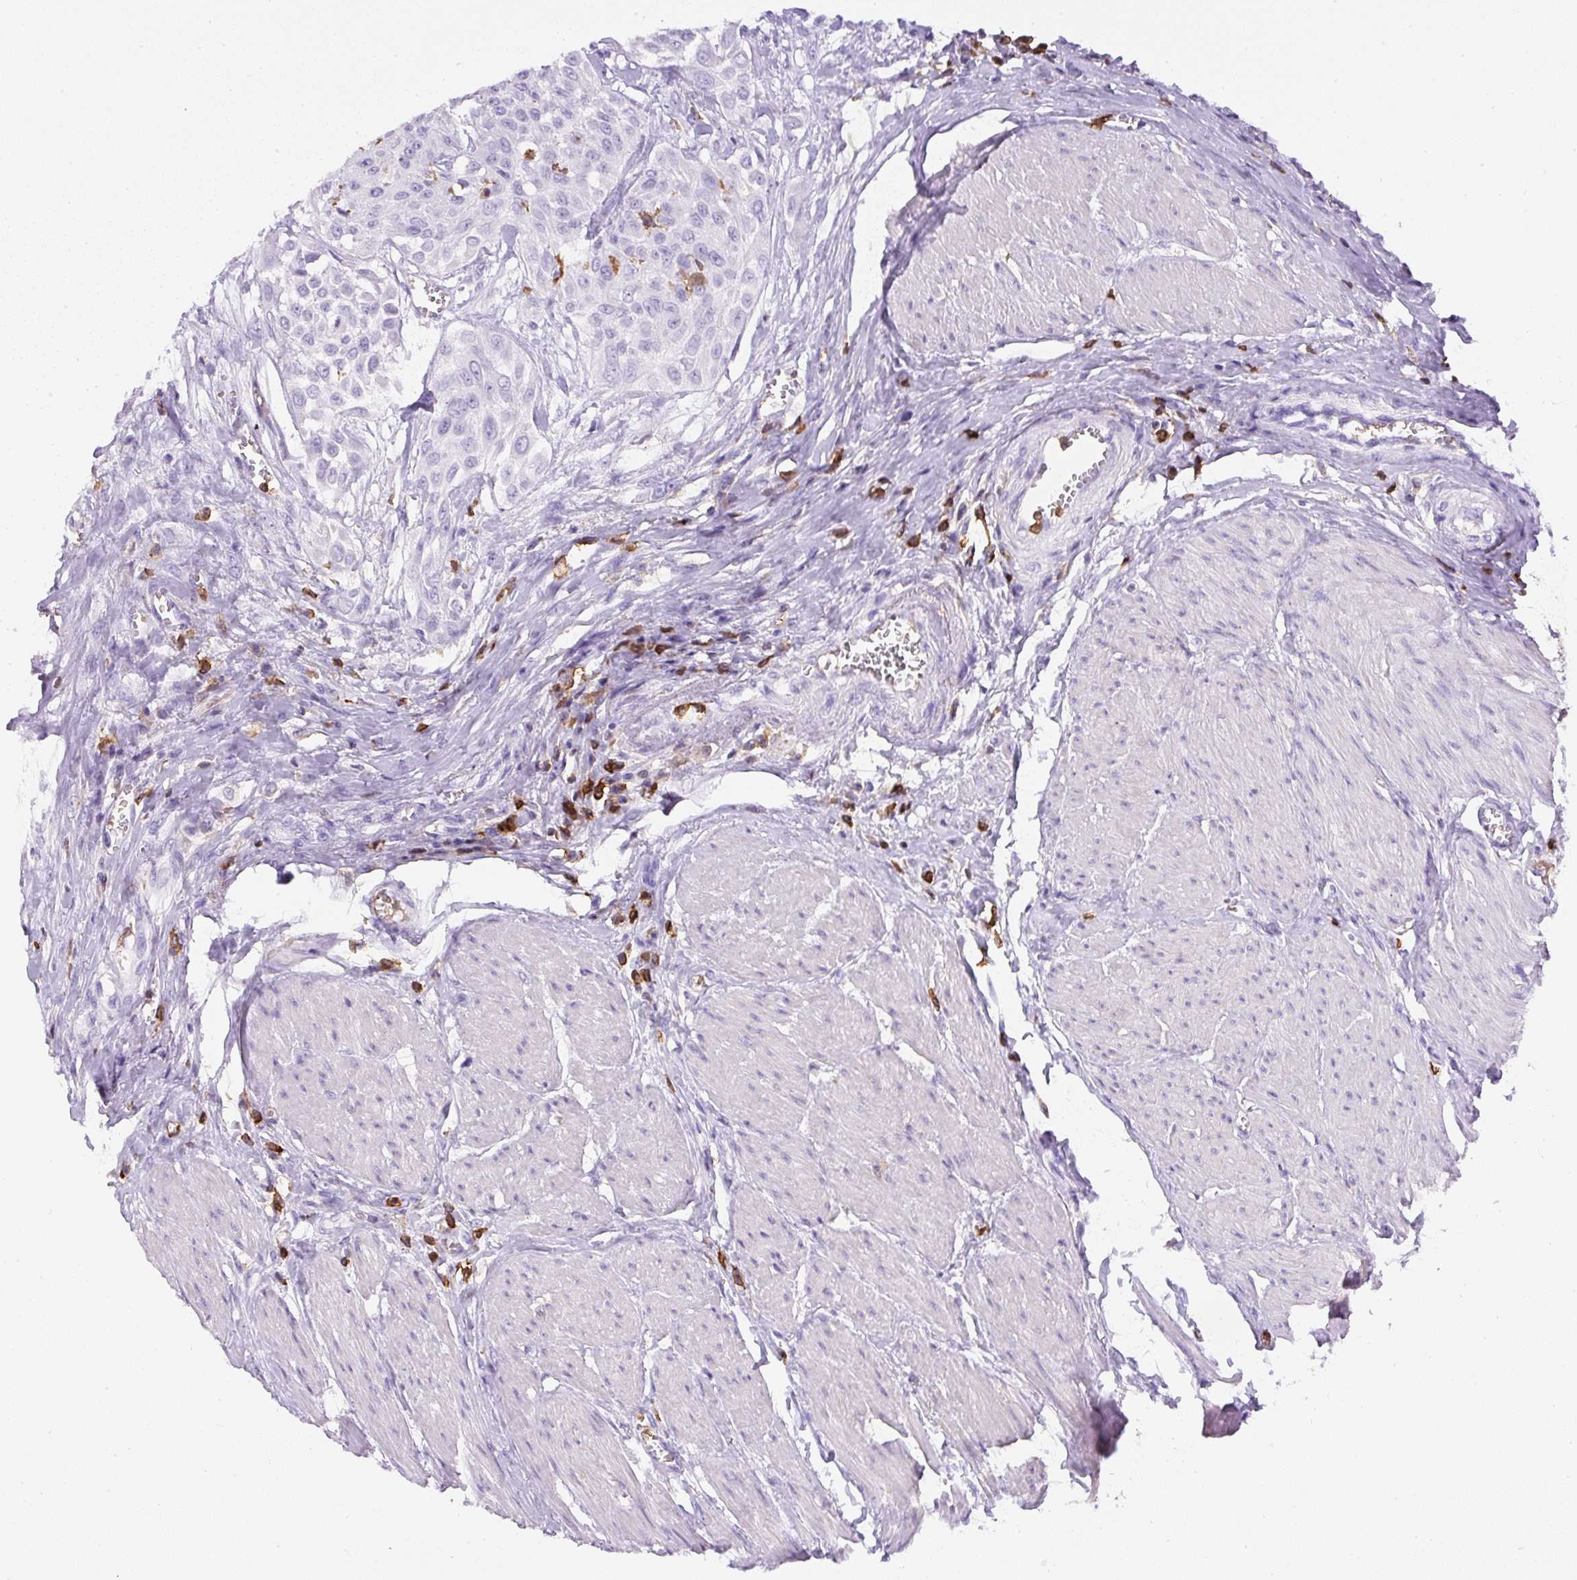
{"staining": {"intensity": "negative", "quantity": "none", "location": "none"}, "tissue": "urothelial cancer", "cell_type": "Tumor cells", "image_type": "cancer", "snomed": [{"axis": "morphology", "description": "Urothelial carcinoma, High grade"}, {"axis": "topography", "description": "Urinary bladder"}], "caption": "Urothelial cancer stained for a protein using immunohistochemistry shows no staining tumor cells.", "gene": "FAM228B", "patient": {"sex": "male", "age": 57}}